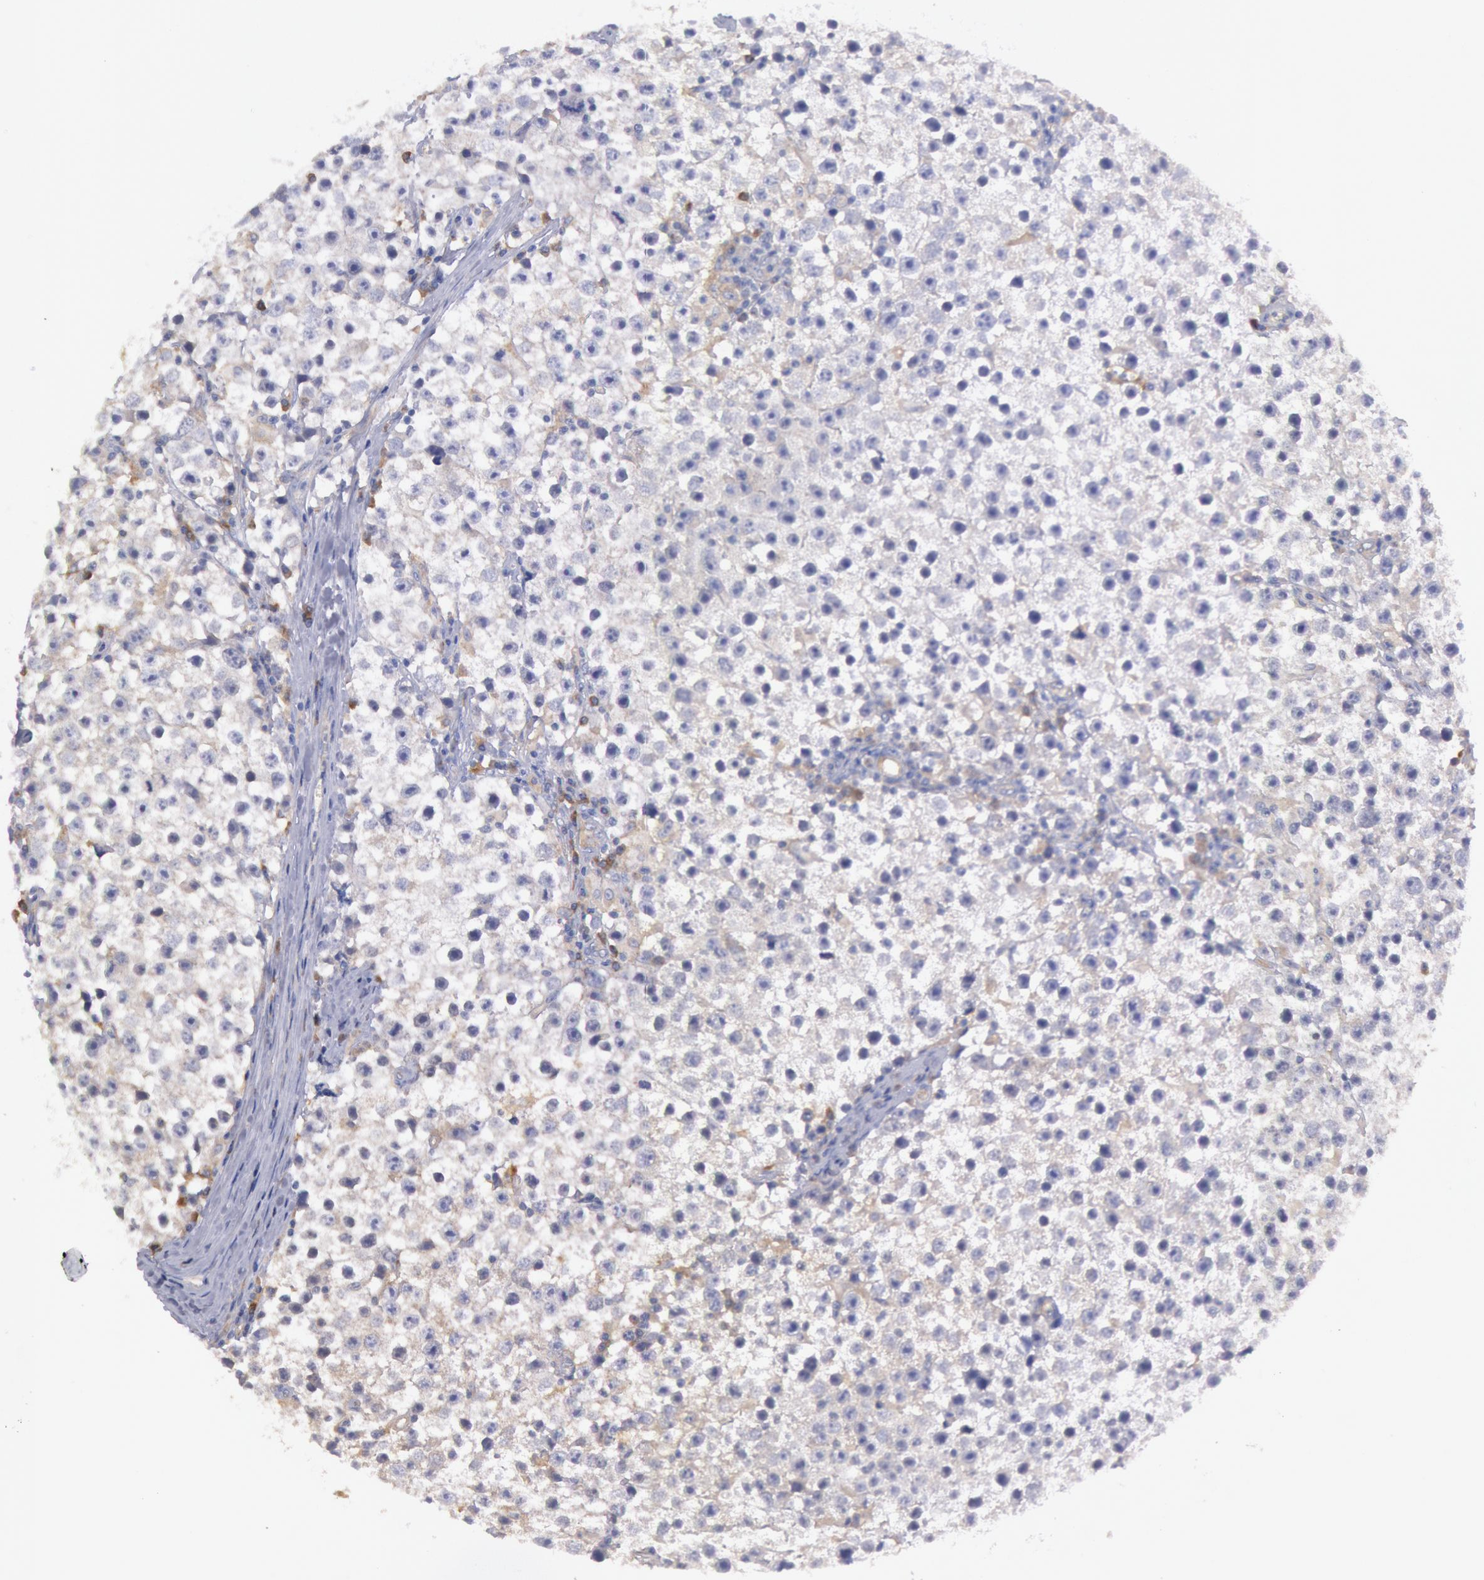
{"staining": {"intensity": "weak", "quantity": "<25%", "location": "cytoplasmic/membranous"}, "tissue": "testis cancer", "cell_type": "Tumor cells", "image_type": "cancer", "snomed": [{"axis": "morphology", "description": "Seminoma, NOS"}, {"axis": "topography", "description": "Testis"}], "caption": "Testis seminoma was stained to show a protein in brown. There is no significant positivity in tumor cells. (DAB IHC with hematoxylin counter stain).", "gene": "MYO5A", "patient": {"sex": "male", "age": 35}}